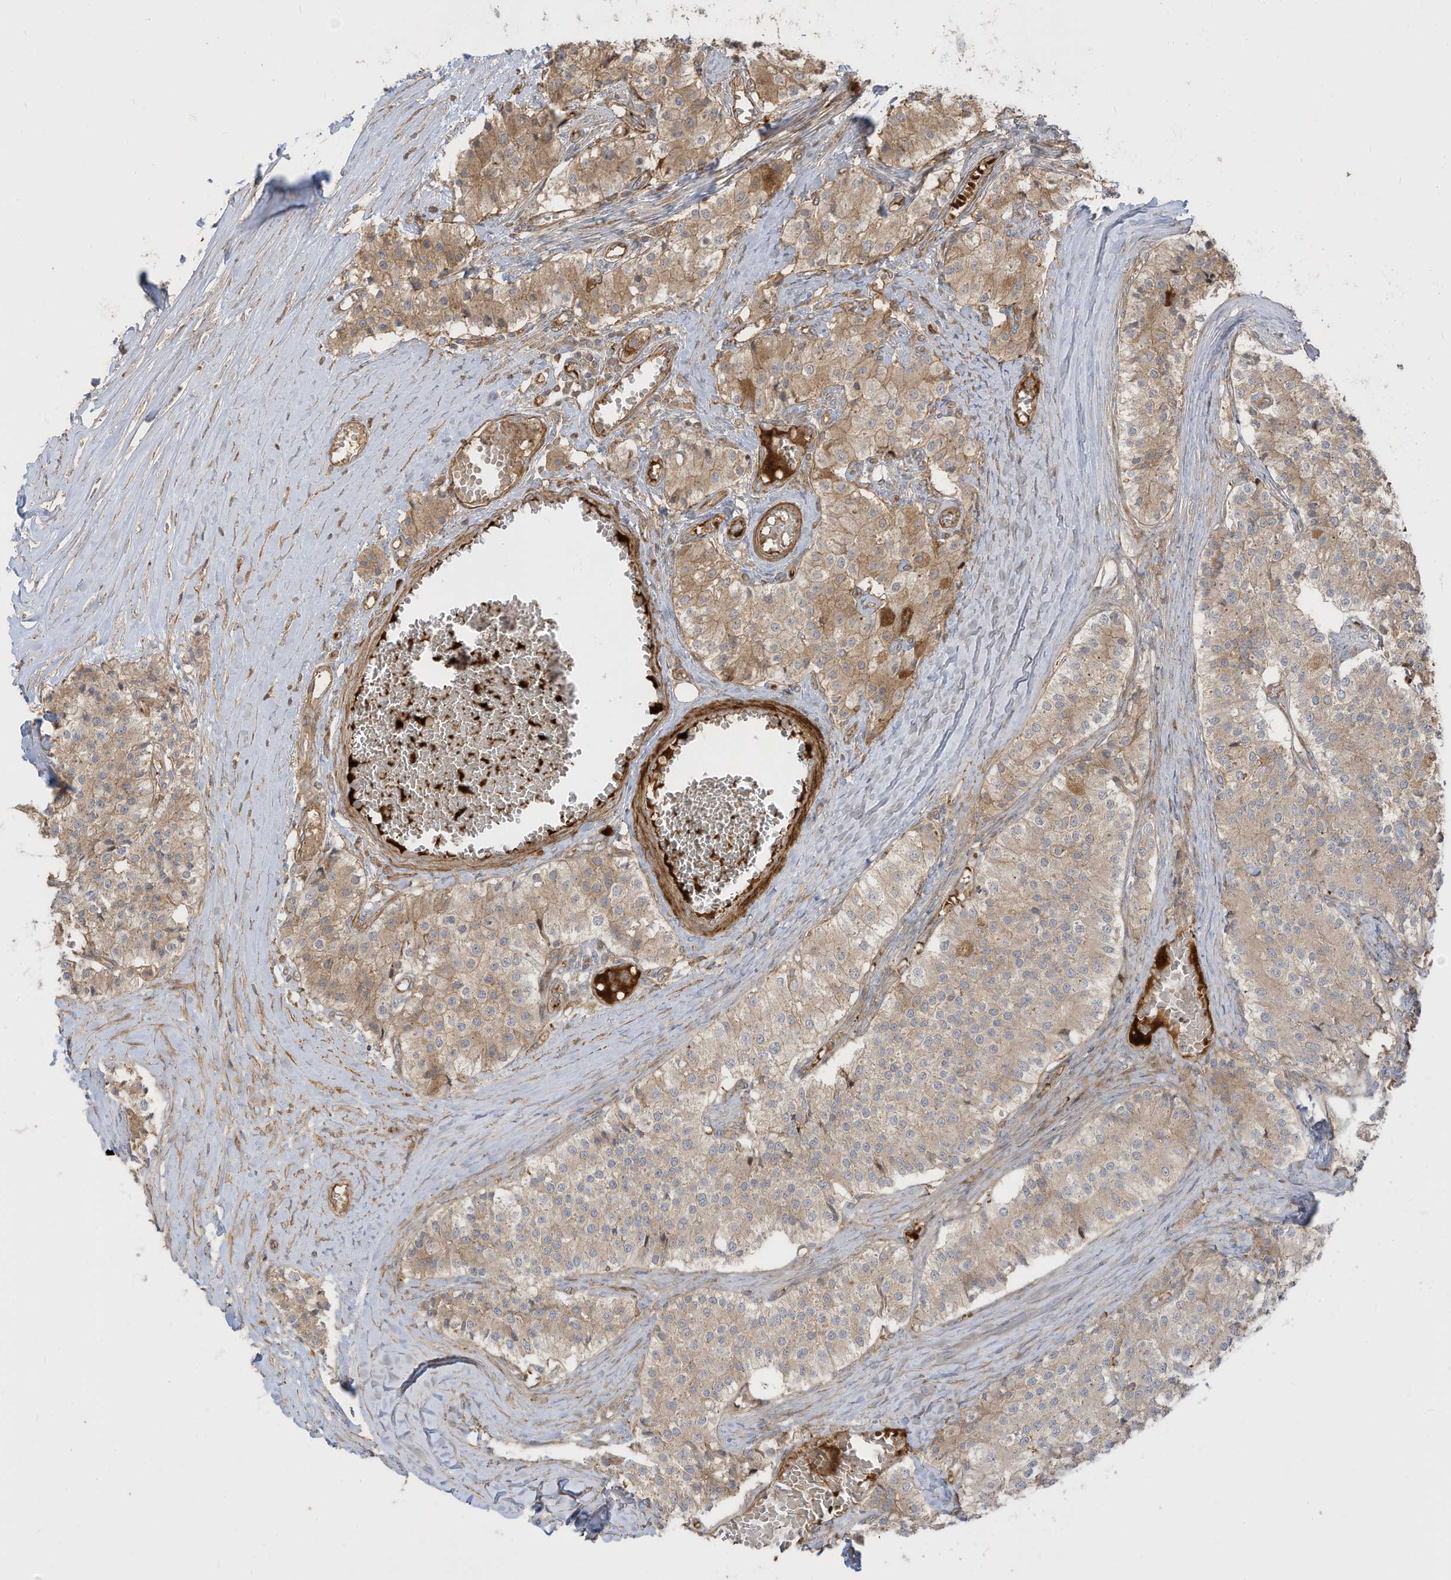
{"staining": {"intensity": "weak", "quantity": ">75%", "location": "cytoplasmic/membranous"}, "tissue": "carcinoid", "cell_type": "Tumor cells", "image_type": "cancer", "snomed": [{"axis": "morphology", "description": "Carcinoid, malignant, NOS"}, {"axis": "topography", "description": "Colon"}], "caption": "Approximately >75% of tumor cells in human carcinoid exhibit weak cytoplasmic/membranous protein staining as visualized by brown immunohistochemical staining.", "gene": "ENTR1", "patient": {"sex": "female", "age": 52}}